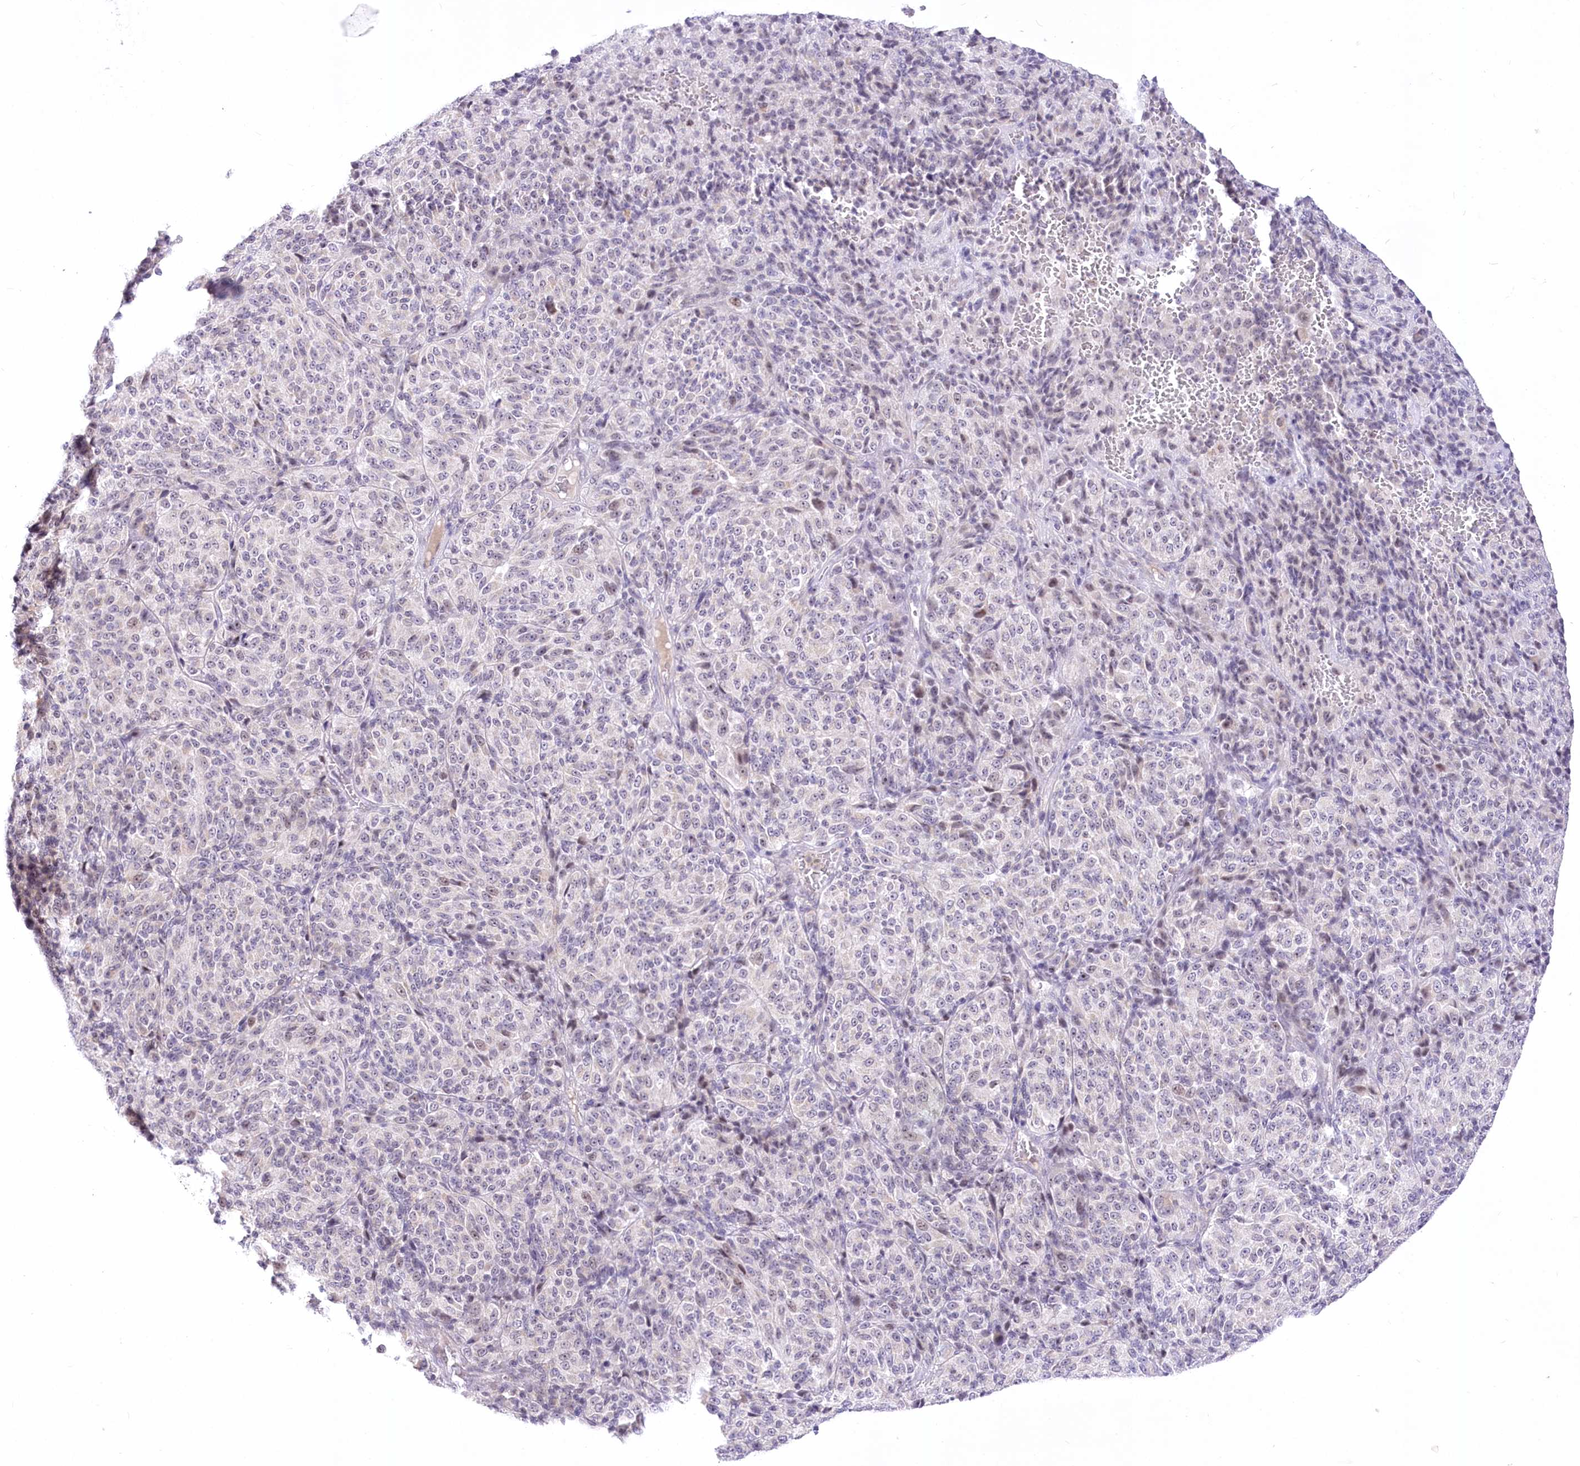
{"staining": {"intensity": "negative", "quantity": "none", "location": "none"}, "tissue": "melanoma", "cell_type": "Tumor cells", "image_type": "cancer", "snomed": [{"axis": "morphology", "description": "Malignant melanoma, Metastatic site"}, {"axis": "topography", "description": "Brain"}], "caption": "The micrograph demonstrates no staining of tumor cells in malignant melanoma (metastatic site).", "gene": "BEND7", "patient": {"sex": "female", "age": 56}}